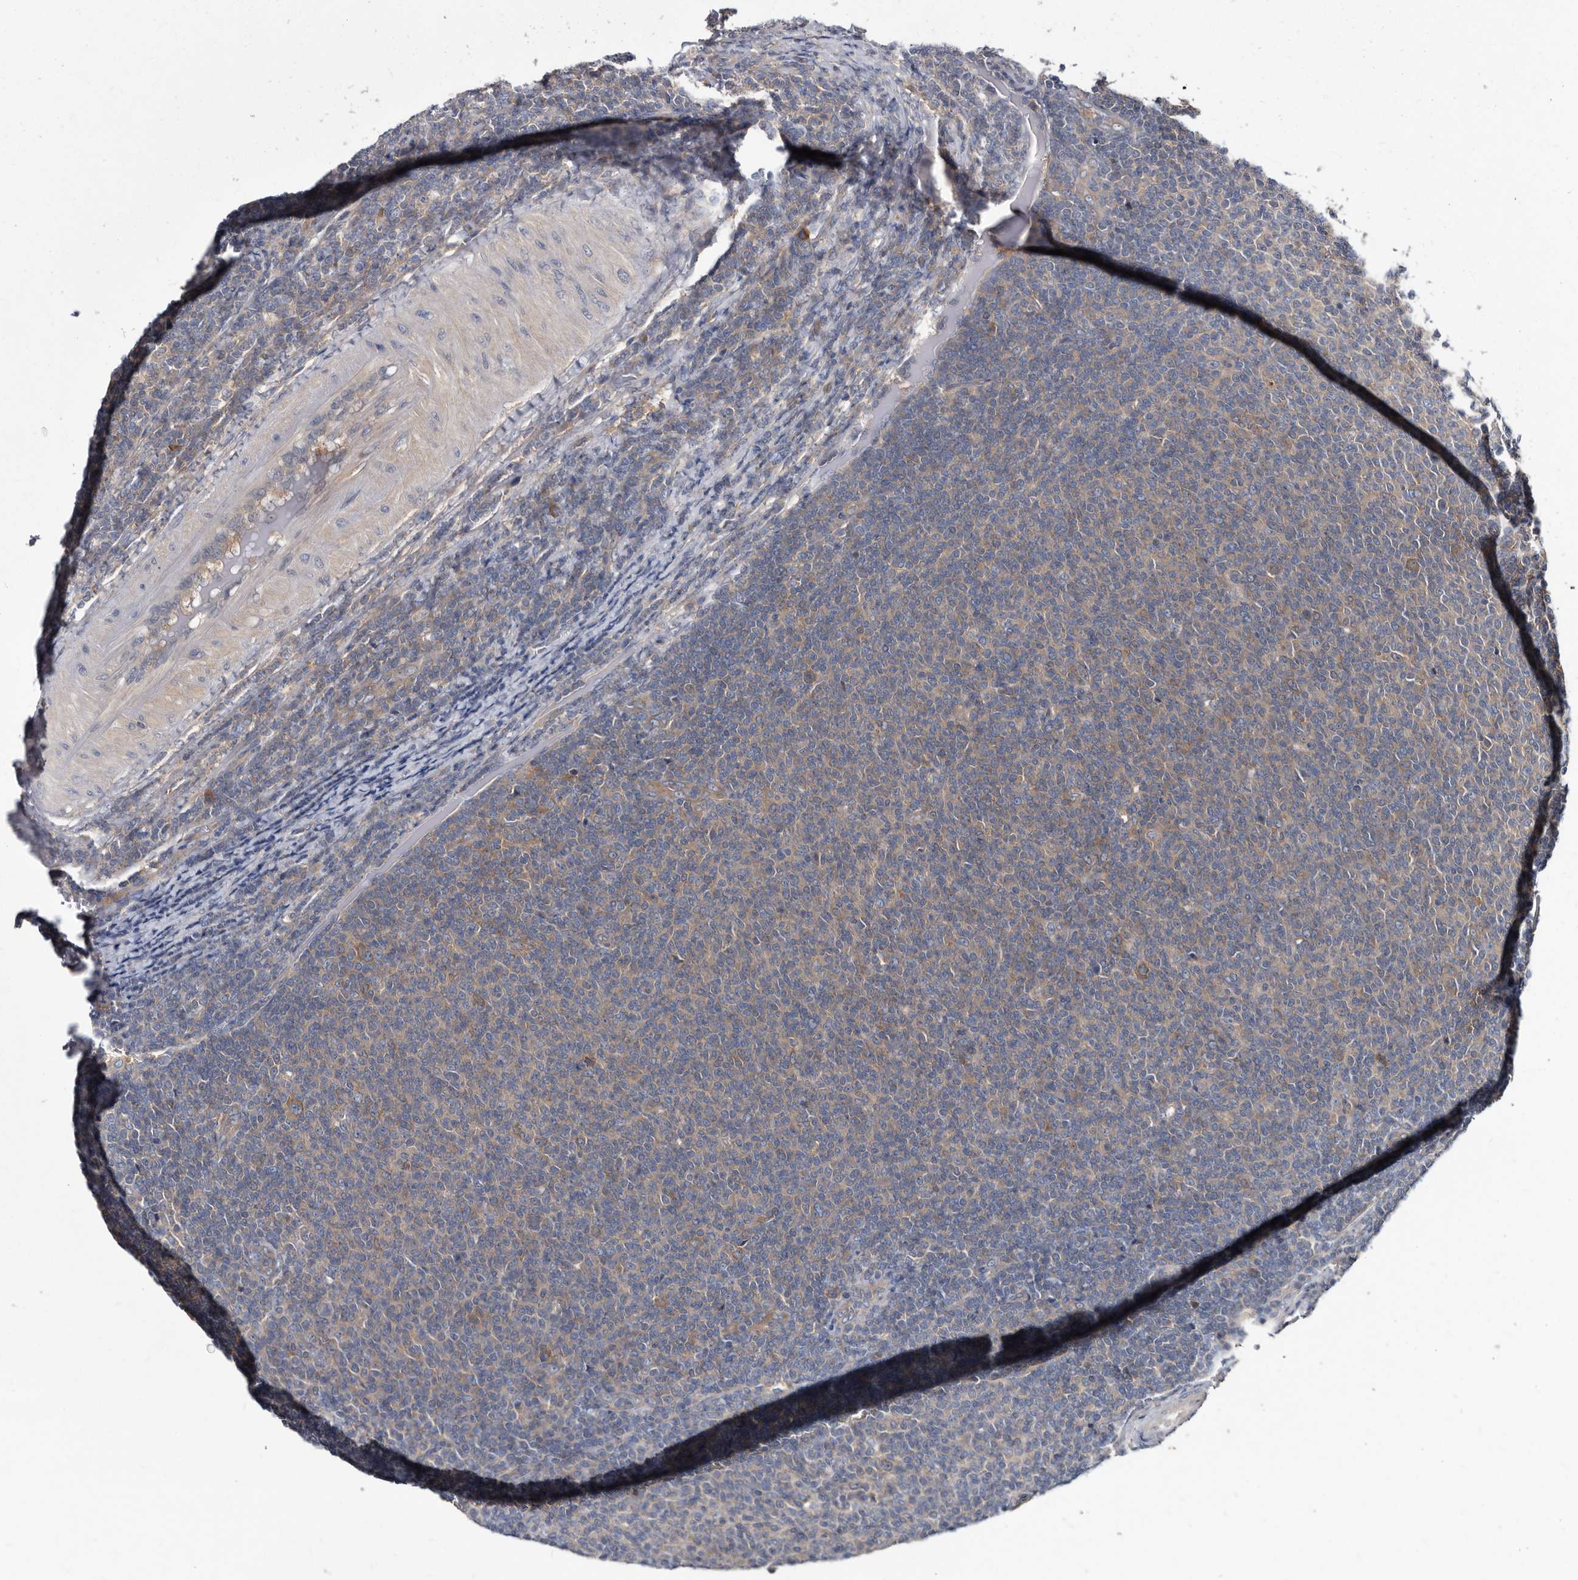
{"staining": {"intensity": "moderate", "quantity": "<25%", "location": "cytoplasmic/membranous"}, "tissue": "lymphoma", "cell_type": "Tumor cells", "image_type": "cancer", "snomed": [{"axis": "morphology", "description": "Malignant lymphoma, non-Hodgkin's type, Low grade"}, {"axis": "topography", "description": "Lymph node"}], "caption": "DAB (3,3'-diaminobenzidine) immunohistochemical staining of human lymphoma shows moderate cytoplasmic/membranous protein expression in about <25% of tumor cells.", "gene": "ABCF2", "patient": {"sex": "male", "age": 66}}